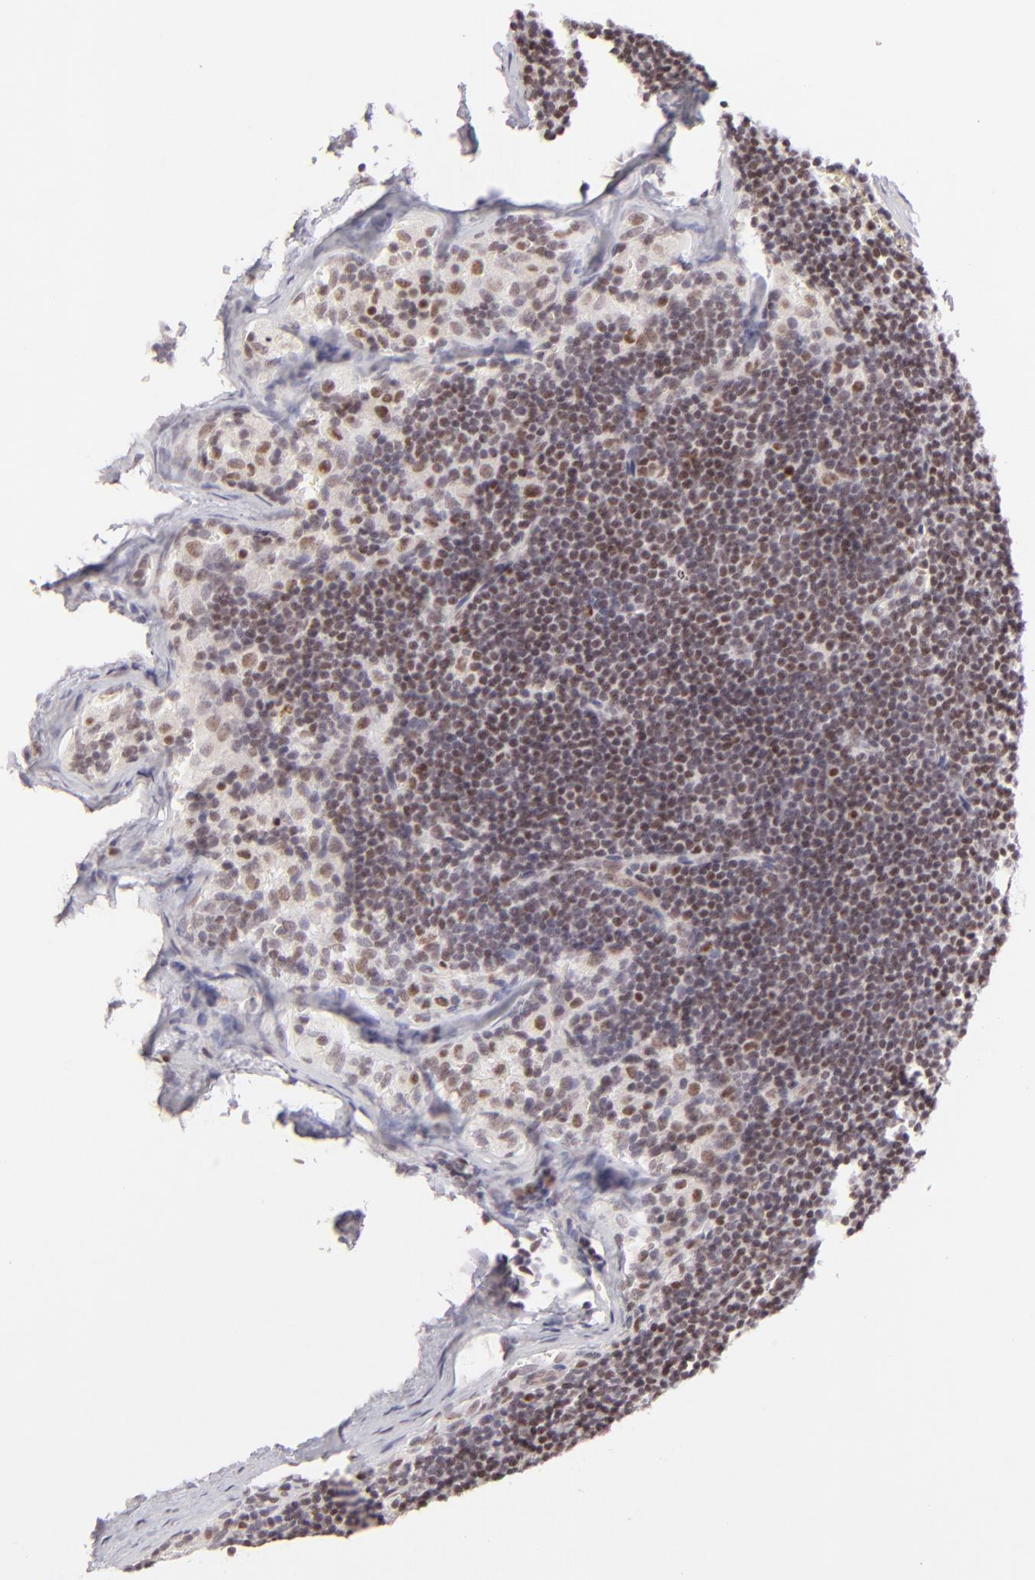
{"staining": {"intensity": "strong", "quantity": ">75%", "location": "nuclear"}, "tissue": "lymphoma", "cell_type": "Tumor cells", "image_type": "cancer", "snomed": [{"axis": "morphology", "description": "Malignant lymphoma, non-Hodgkin's type, Low grade"}, {"axis": "topography", "description": "Lymph node"}], "caption": "A histopathology image of human lymphoma stained for a protein demonstrates strong nuclear brown staining in tumor cells.", "gene": "POU2F1", "patient": {"sex": "female", "age": 73}}